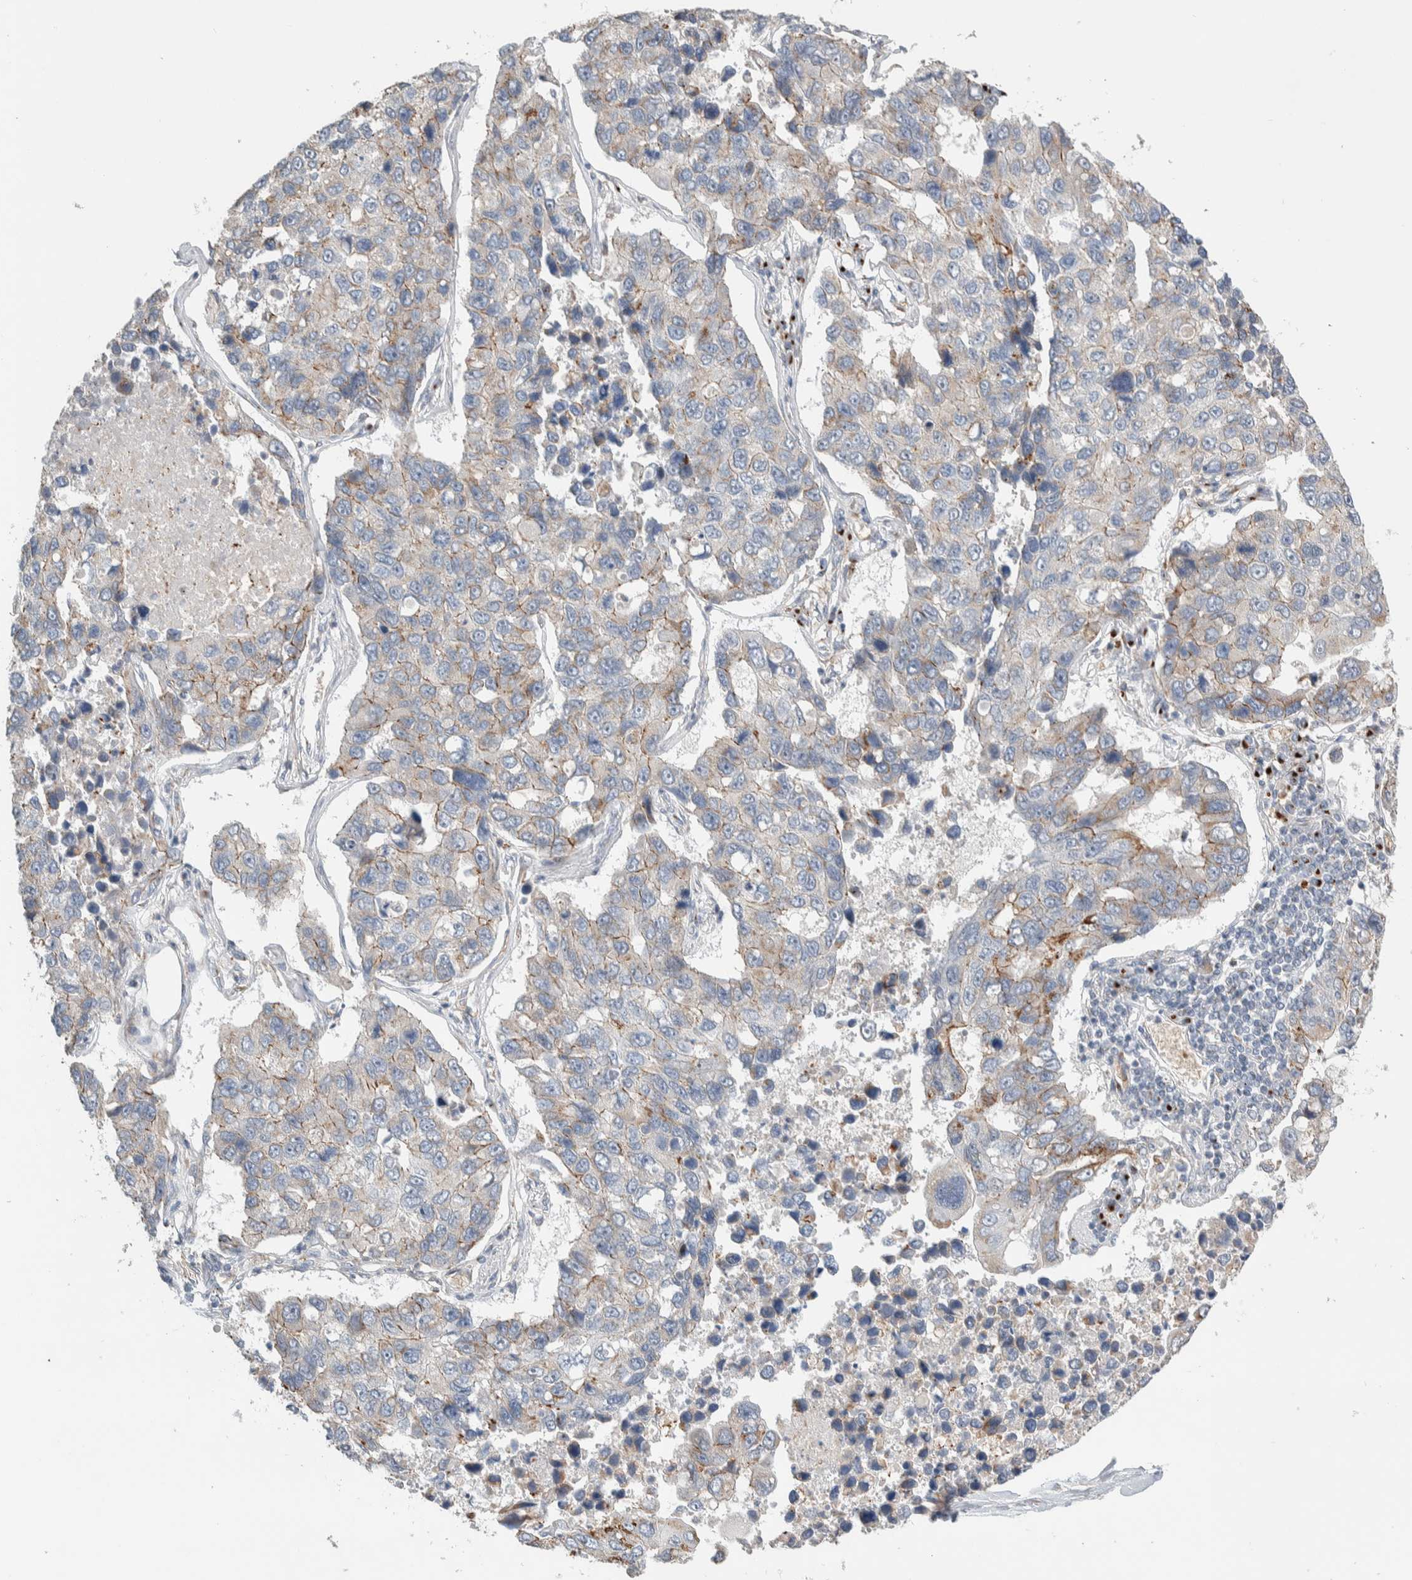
{"staining": {"intensity": "moderate", "quantity": "<25%", "location": "cytoplasmic/membranous"}, "tissue": "lung cancer", "cell_type": "Tumor cells", "image_type": "cancer", "snomed": [{"axis": "morphology", "description": "Adenocarcinoma, NOS"}, {"axis": "topography", "description": "Lung"}], "caption": "High-power microscopy captured an IHC photomicrograph of lung cancer (adenocarcinoma), revealing moderate cytoplasmic/membranous staining in about <25% of tumor cells.", "gene": "SLC38A10", "patient": {"sex": "male", "age": 64}}